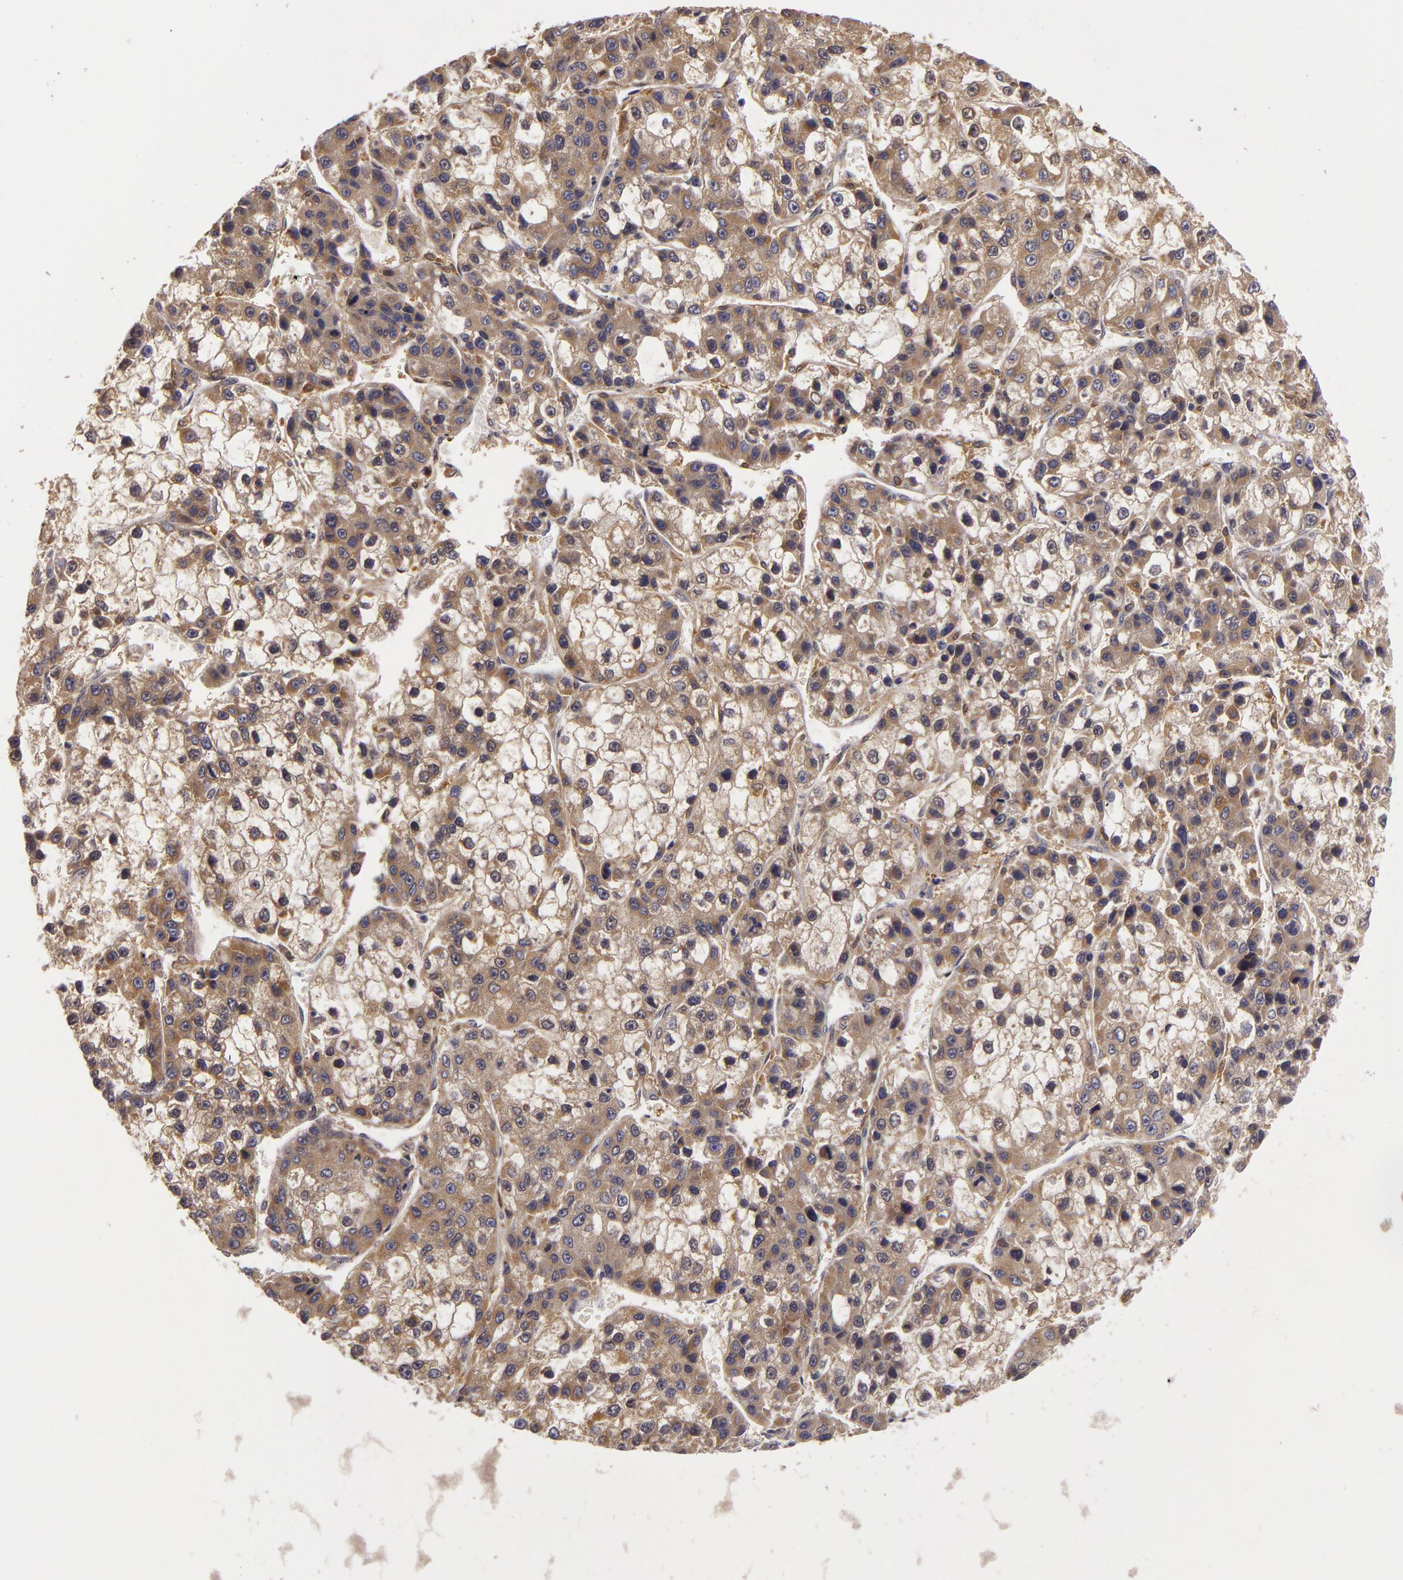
{"staining": {"intensity": "weak", "quantity": ">75%", "location": "cytoplasmic/membranous"}, "tissue": "liver cancer", "cell_type": "Tumor cells", "image_type": "cancer", "snomed": [{"axis": "morphology", "description": "Carcinoma, Hepatocellular, NOS"}, {"axis": "topography", "description": "Liver"}], "caption": "Human hepatocellular carcinoma (liver) stained for a protein (brown) displays weak cytoplasmic/membranous positive staining in about >75% of tumor cells.", "gene": "ZNF229", "patient": {"sex": "female", "age": 66}}